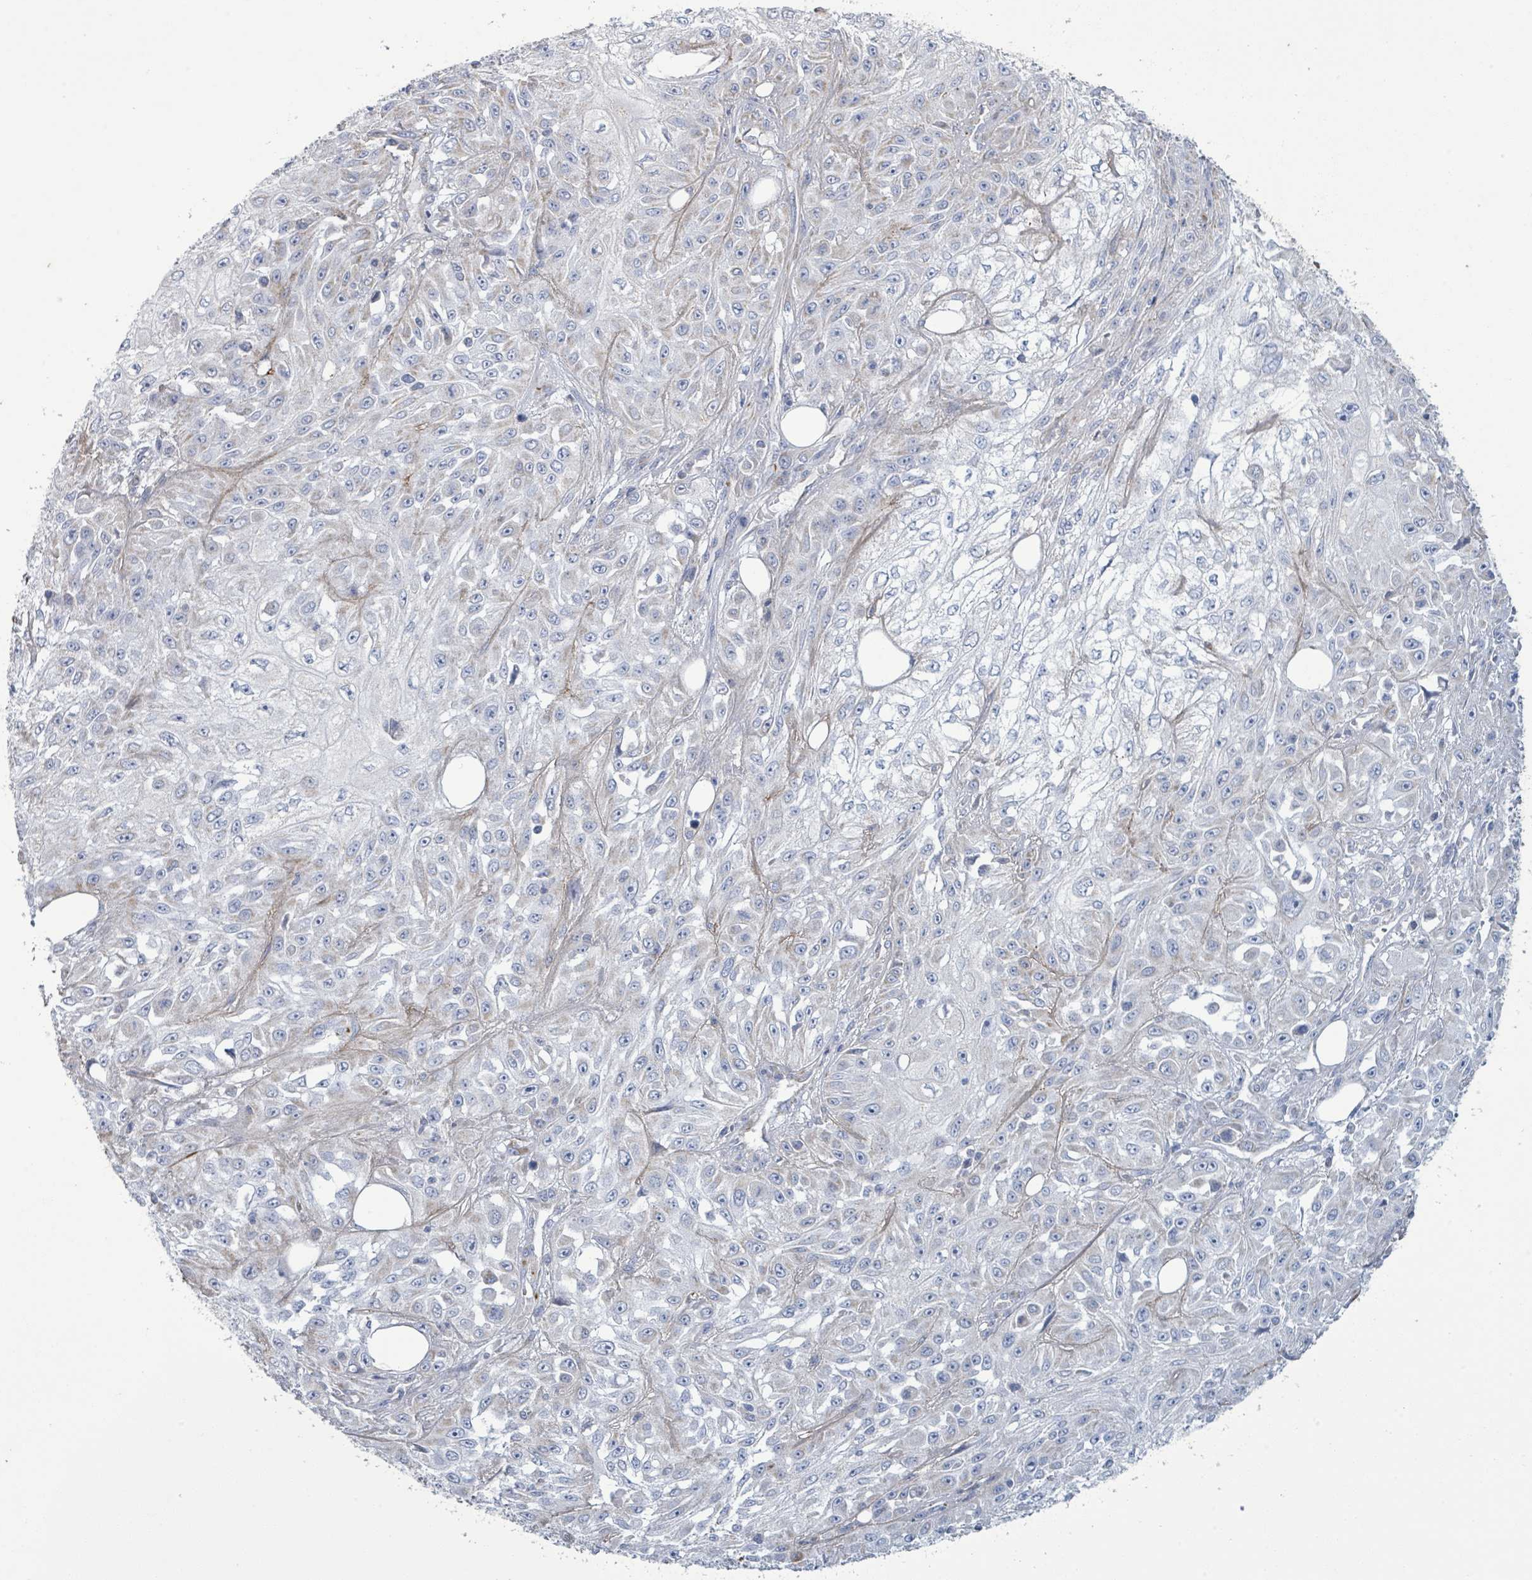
{"staining": {"intensity": "negative", "quantity": "none", "location": "none"}, "tissue": "skin cancer", "cell_type": "Tumor cells", "image_type": "cancer", "snomed": [{"axis": "morphology", "description": "Squamous cell carcinoma, NOS"}, {"axis": "morphology", "description": "Squamous cell carcinoma, metastatic, NOS"}, {"axis": "topography", "description": "Skin"}, {"axis": "topography", "description": "Lymph node"}], "caption": "Tumor cells are negative for brown protein staining in skin cancer (squamous cell carcinoma). The staining is performed using DAB (3,3'-diaminobenzidine) brown chromogen with nuclei counter-stained in using hematoxylin.", "gene": "ALG12", "patient": {"sex": "male", "age": 75}}